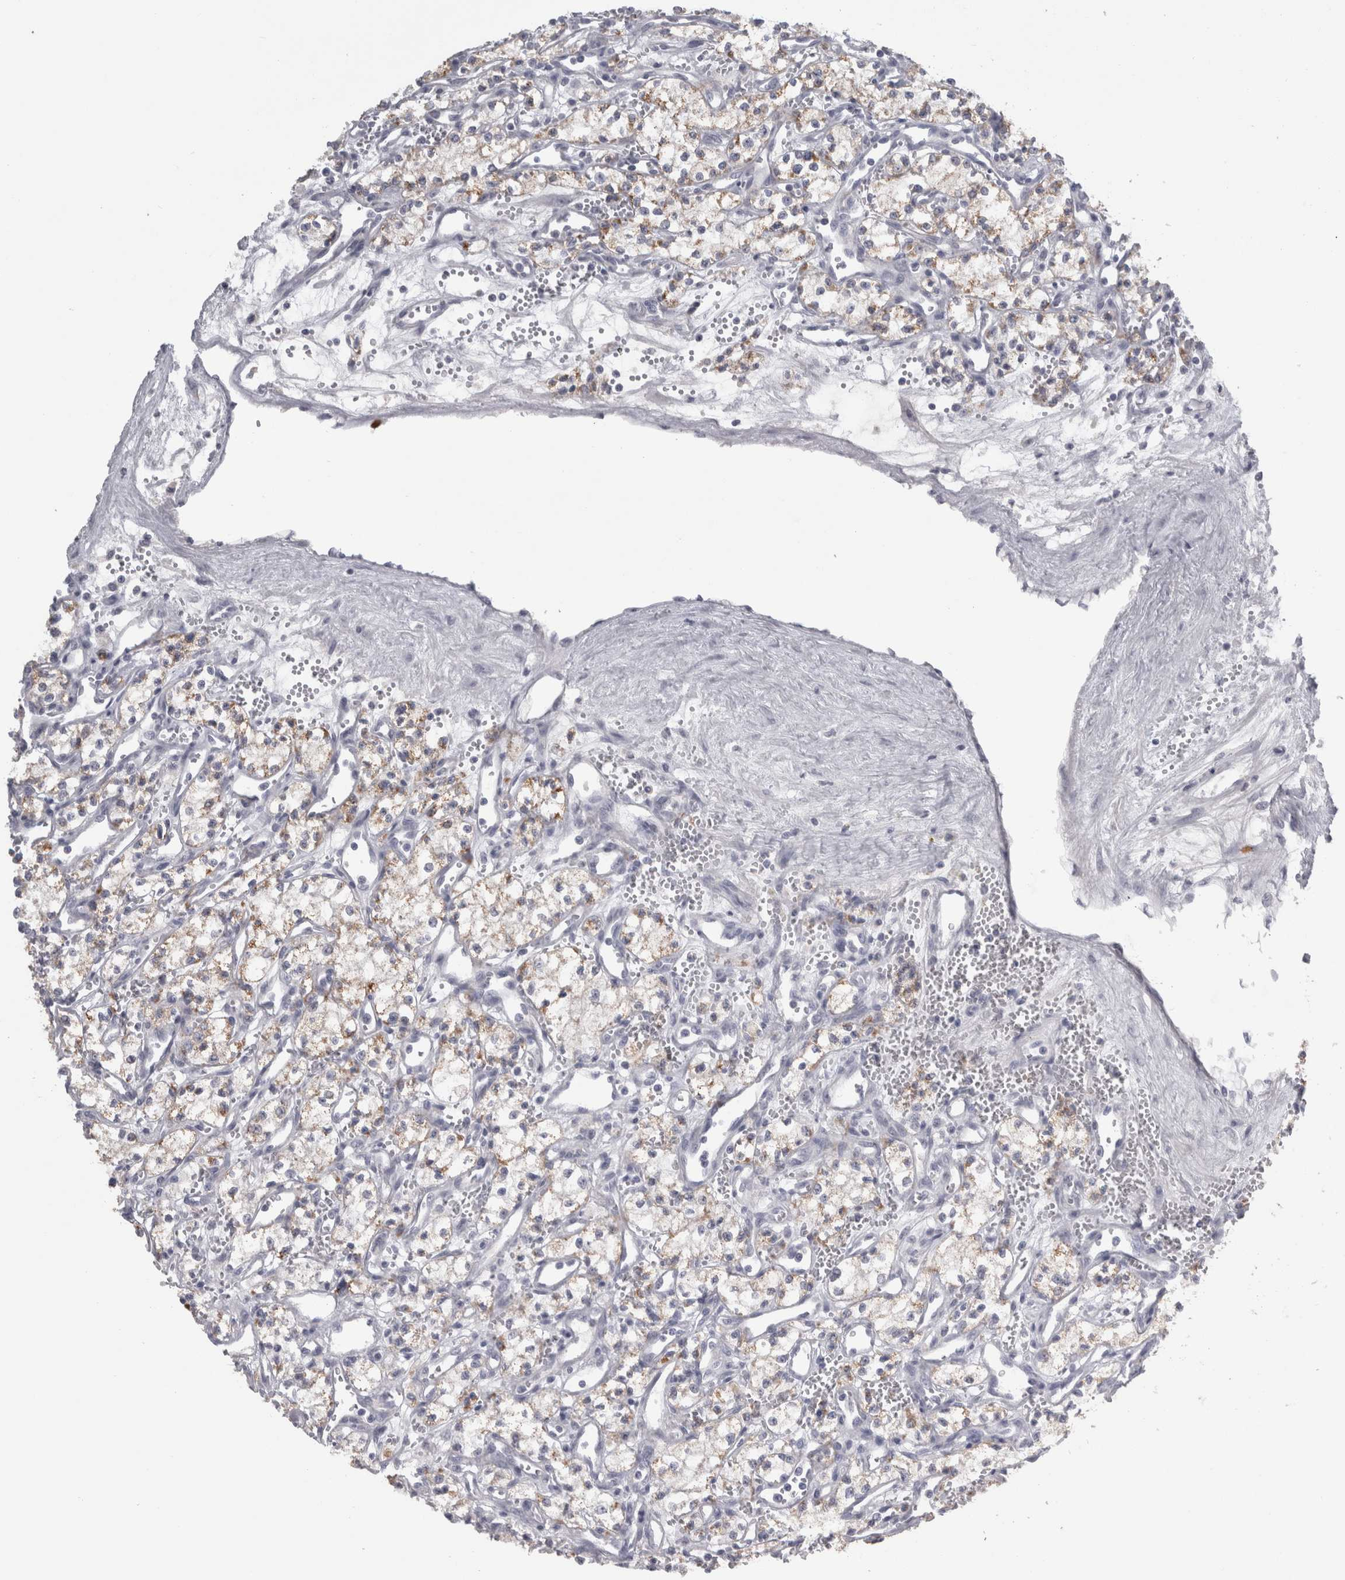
{"staining": {"intensity": "moderate", "quantity": "<25%", "location": "cytoplasmic/membranous"}, "tissue": "renal cancer", "cell_type": "Tumor cells", "image_type": "cancer", "snomed": [{"axis": "morphology", "description": "Adenocarcinoma, NOS"}, {"axis": "topography", "description": "Kidney"}], "caption": "Moderate cytoplasmic/membranous staining is present in approximately <25% of tumor cells in renal cancer (adenocarcinoma).", "gene": "TCAP", "patient": {"sex": "male", "age": 59}}